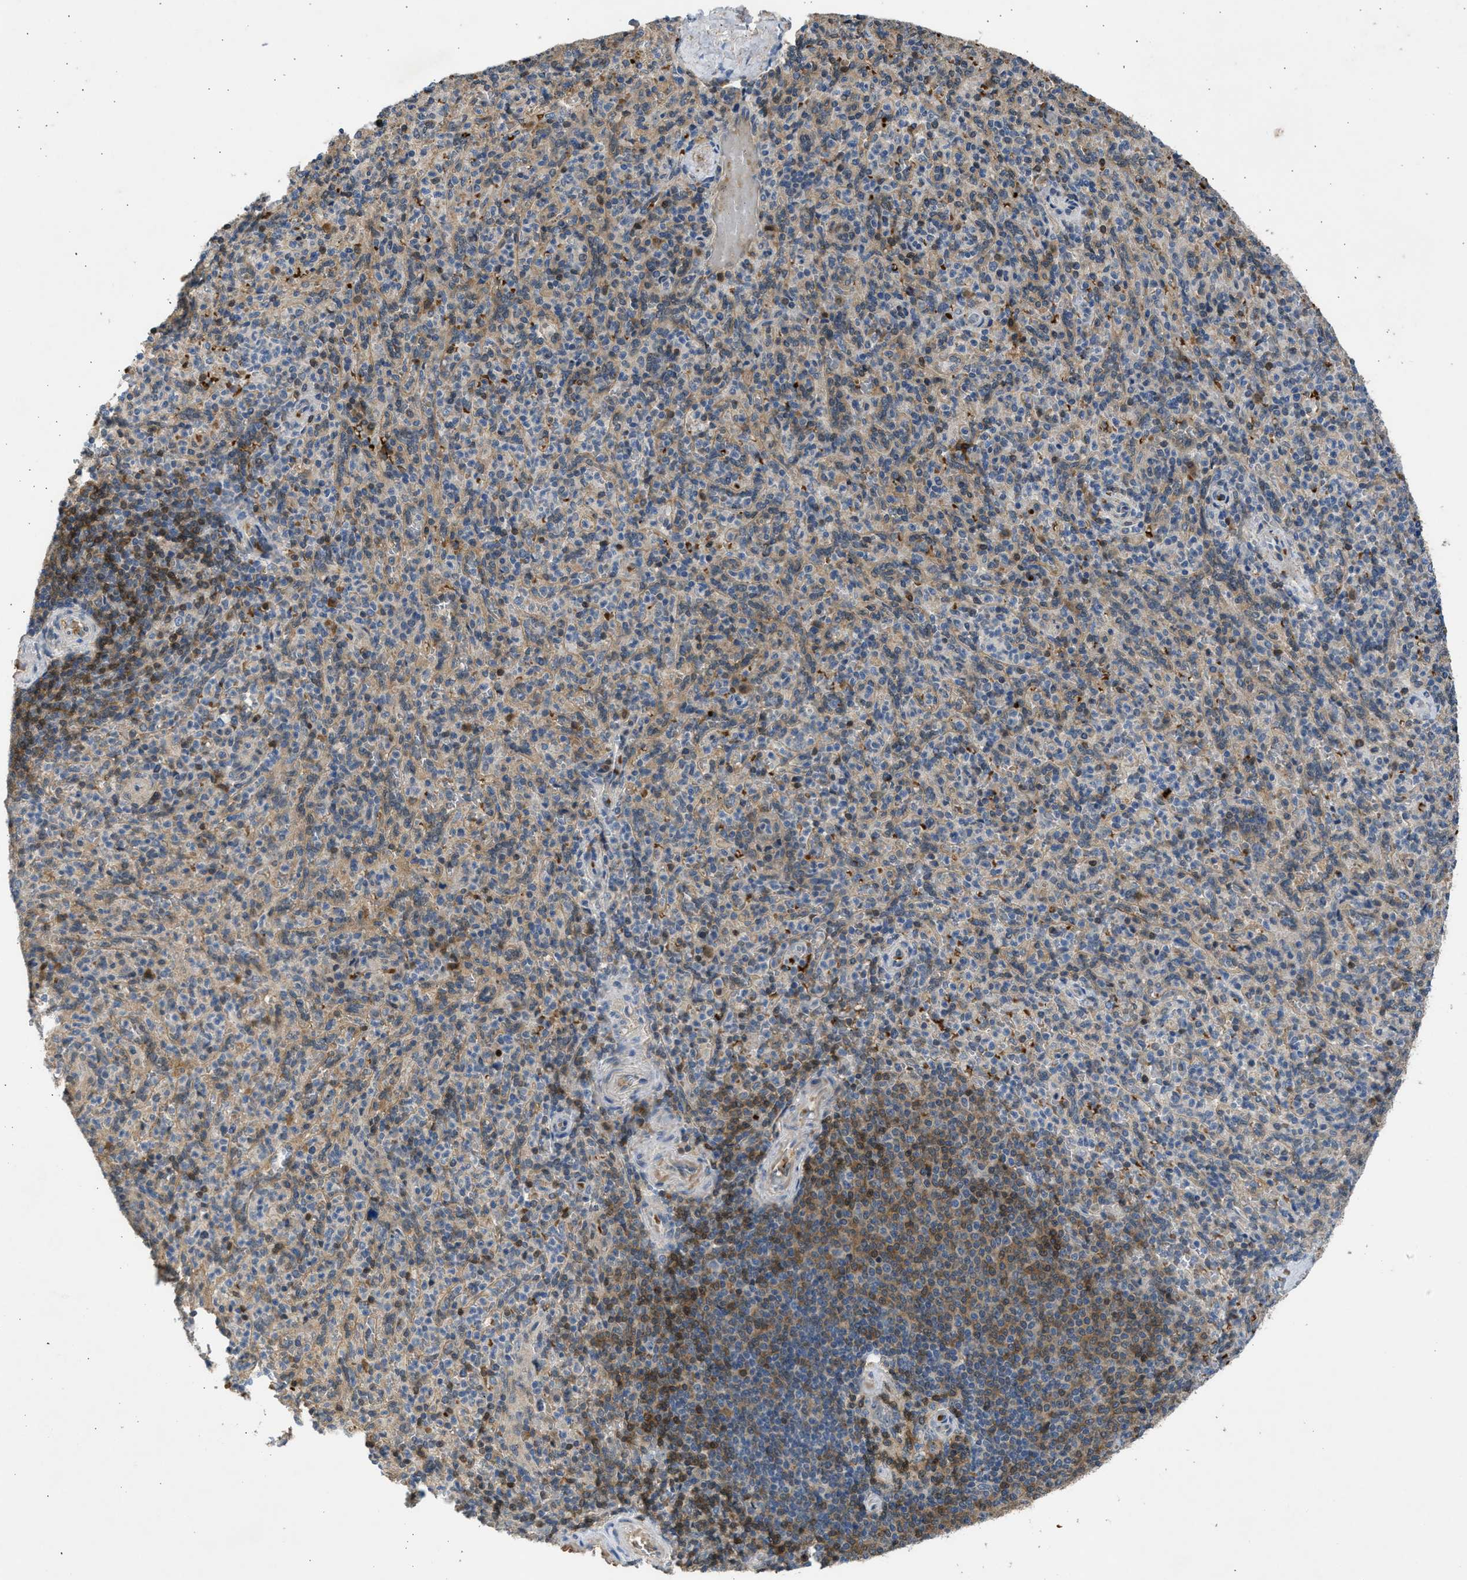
{"staining": {"intensity": "moderate", "quantity": "<25%", "location": "cytoplasmic/membranous"}, "tissue": "spleen", "cell_type": "Cells in red pulp", "image_type": "normal", "snomed": [{"axis": "morphology", "description": "Normal tissue, NOS"}, {"axis": "topography", "description": "Spleen"}], "caption": "A brown stain labels moderate cytoplasmic/membranous expression of a protein in cells in red pulp of normal spleen. The staining was performed using DAB (3,3'-diaminobenzidine) to visualize the protein expression in brown, while the nuclei were stained in blue with hematoxylin (Magnification: 20x).", "gene": "MAPK7", "patient": {"sex": "male", "age": 36}}